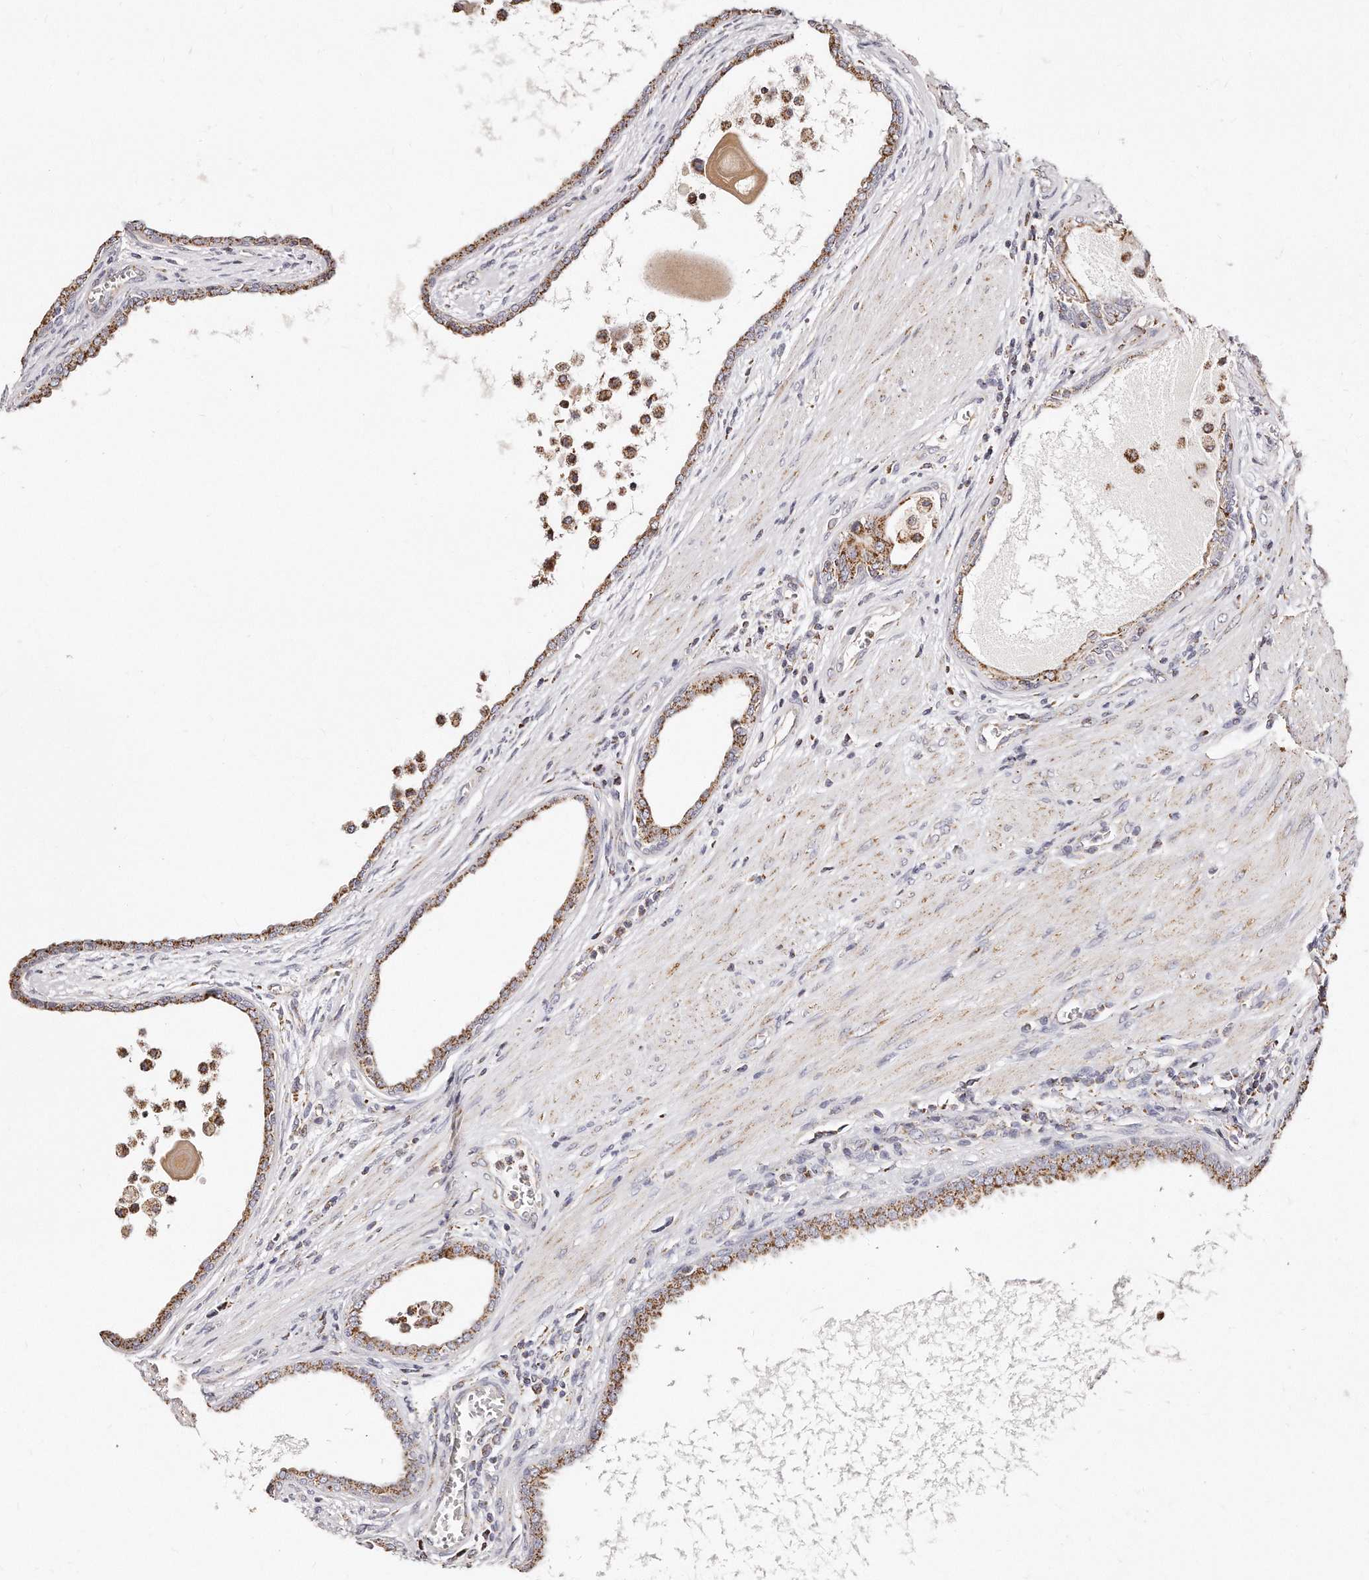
{"staining": {"intensity": "moderate", "quantity": ">75%", "location": "cytoplasmic/membranous"}, "tissue": "prostate cancer", "cell_type": "Tumor cells", "image_type": "cancer", "snomed": [{"axis": "morphology", "description": "Normal tissue, NOS"}, {"axis": "morphology", "description": "Adenocarcinoma, Low grade"}, {"axis": "topography", "description": "Prostate"}, {"axis": "topography", "description": "Peripheral nerve tissue"}], "caption": "Protein positivity by IHC shows moderate cytoplasmic/membranous positivity in about >75% of tumor cells in prostate cancer (low-grade adenocarcinoma). (DAB IHC with brightfield microscopy, high magnification).", "gene": "RTKN", "patient": {"sex": "male", "age": 71}}